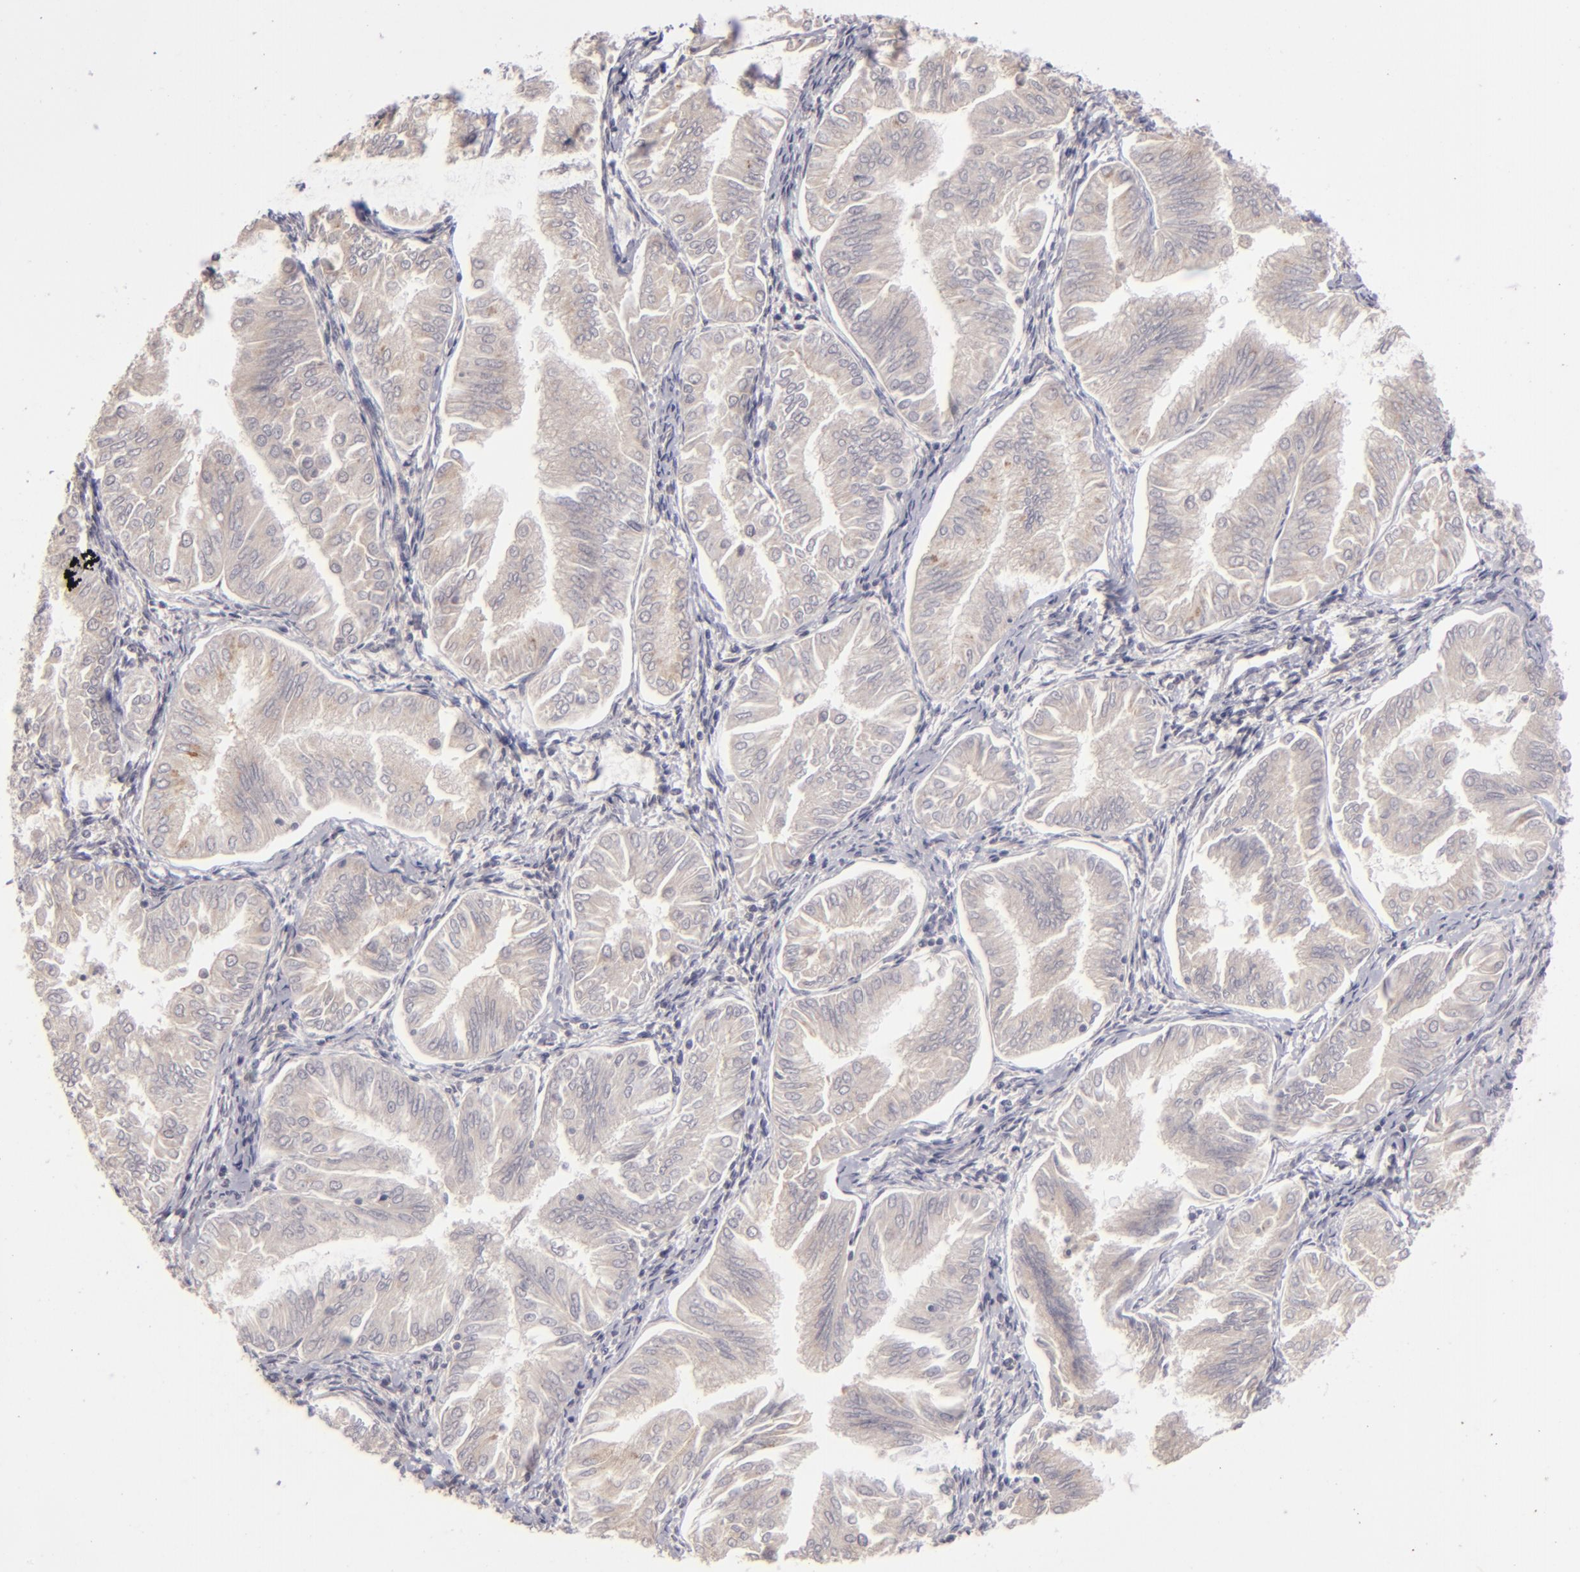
{"staining": {"intensity": "negative", "quantity": "none", "location": "none"}, "tissue": "endometrial cancer", "cell_type": "Tumor cells", "image_type": "cancer", "snomed": [{"axis": "morphology", "description": "Adenocarcinoma, NOS"}, {"axis": "topography", "description": "Endometrium"}], "caption": "A photomicrograph of human adenocarcinoma (endometrial) is negative for staining in tumor cells.", "gene": "DFFA", "patient": {"sex": "female", "age": 53}}